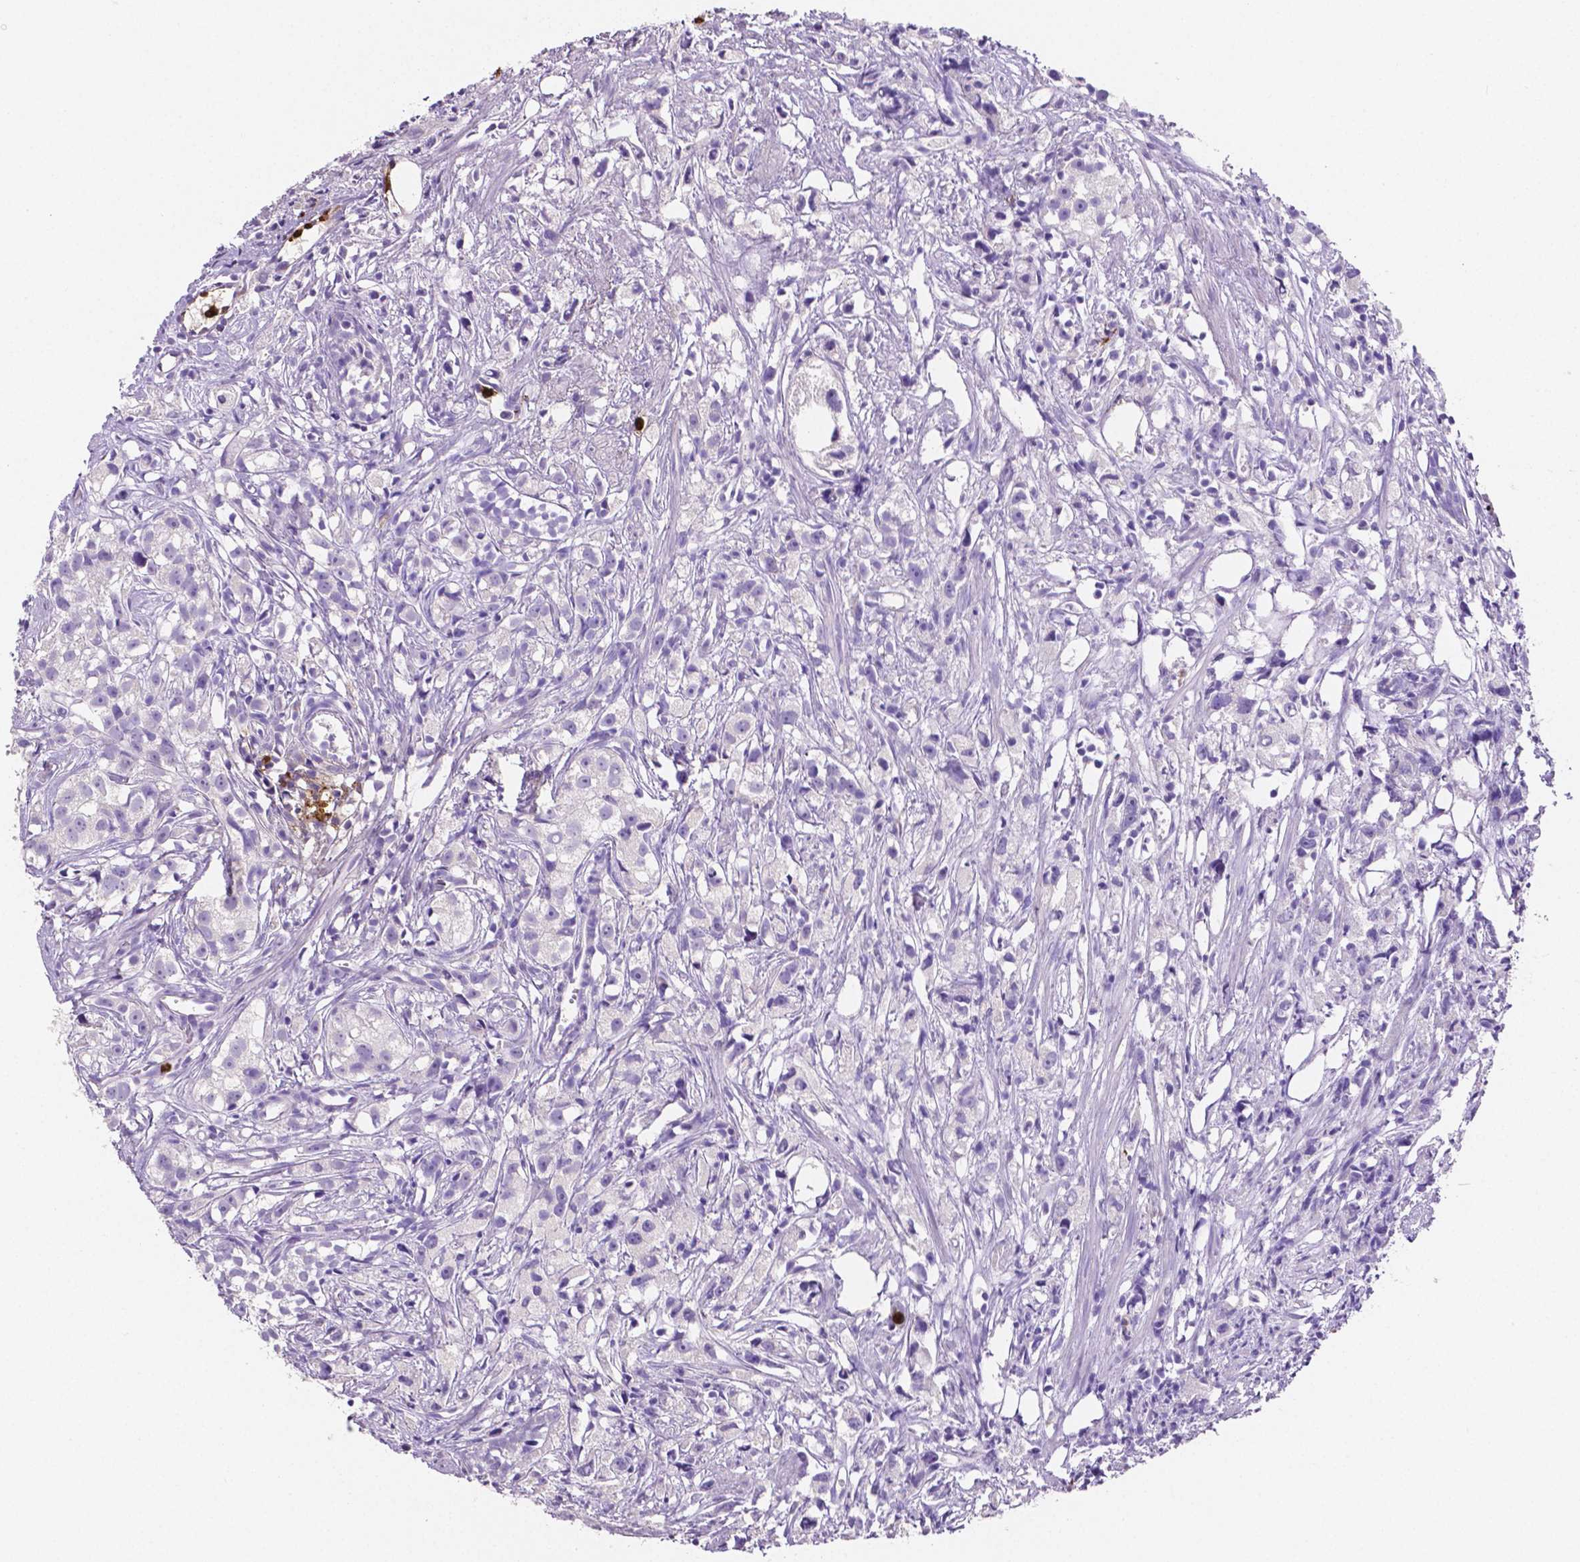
{"staining": {"intensity": "negative", "quantity": "none", "location": "none"}, "tissue": "prostate cancer", "cell_type": "Tumor cells", "image_type": "cancer", "snomed": [{"axis": "morphology", "description": "Adenocarcinoma, High grade"}, {"axis": "topography", "description": "Prostate"}], "caption": "DAB (3,3'-diaminobenzidine) immunohistochemical staining of adenocarcinoma (high-grade) (prostate) demonstrates no significant positivity in tumor cells.", "gene": "MMP9", "patient": {"sex": "male", "age": 68}}